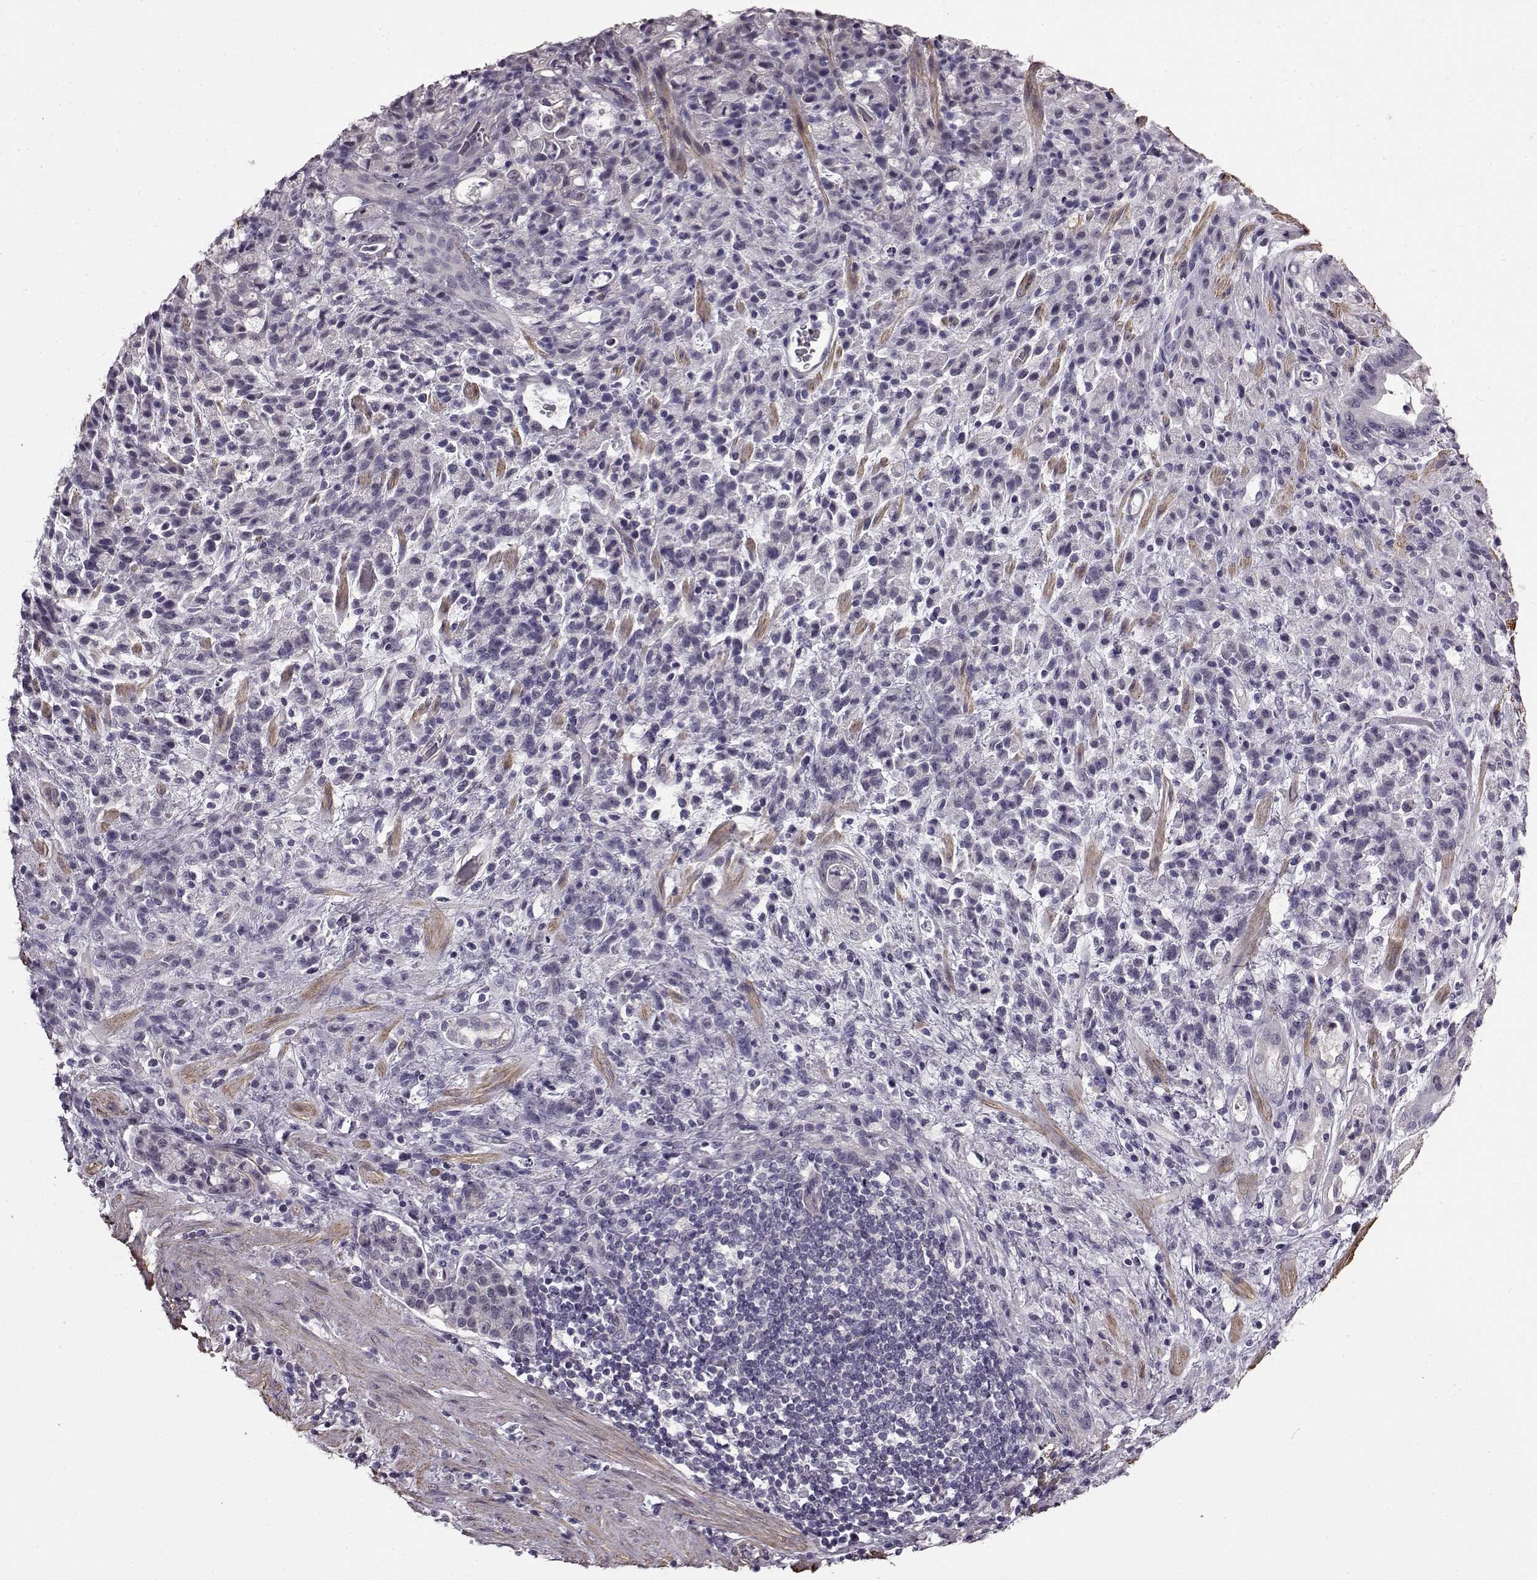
{"staining": {"intensity": "negative", "quantity": "none", "location": "none"}, "tissue": "stomach cancer", "cell_type": "Tumor cells", "image_type": "cancer", "snomed": [{"axis": "morphology", "description": "Adenocarcinoma, NOS"}, {"axis": "topography", "description": "Stomach"}], "caption": "This image is of stomach cancer stained with immunohistochemistry to label a protein in brown with the nuclei are counter-stained blue. There is no positivity in tumor cells.", "gene": "SLCO3A1", "patient": {"sex": "female", "age": 60}}